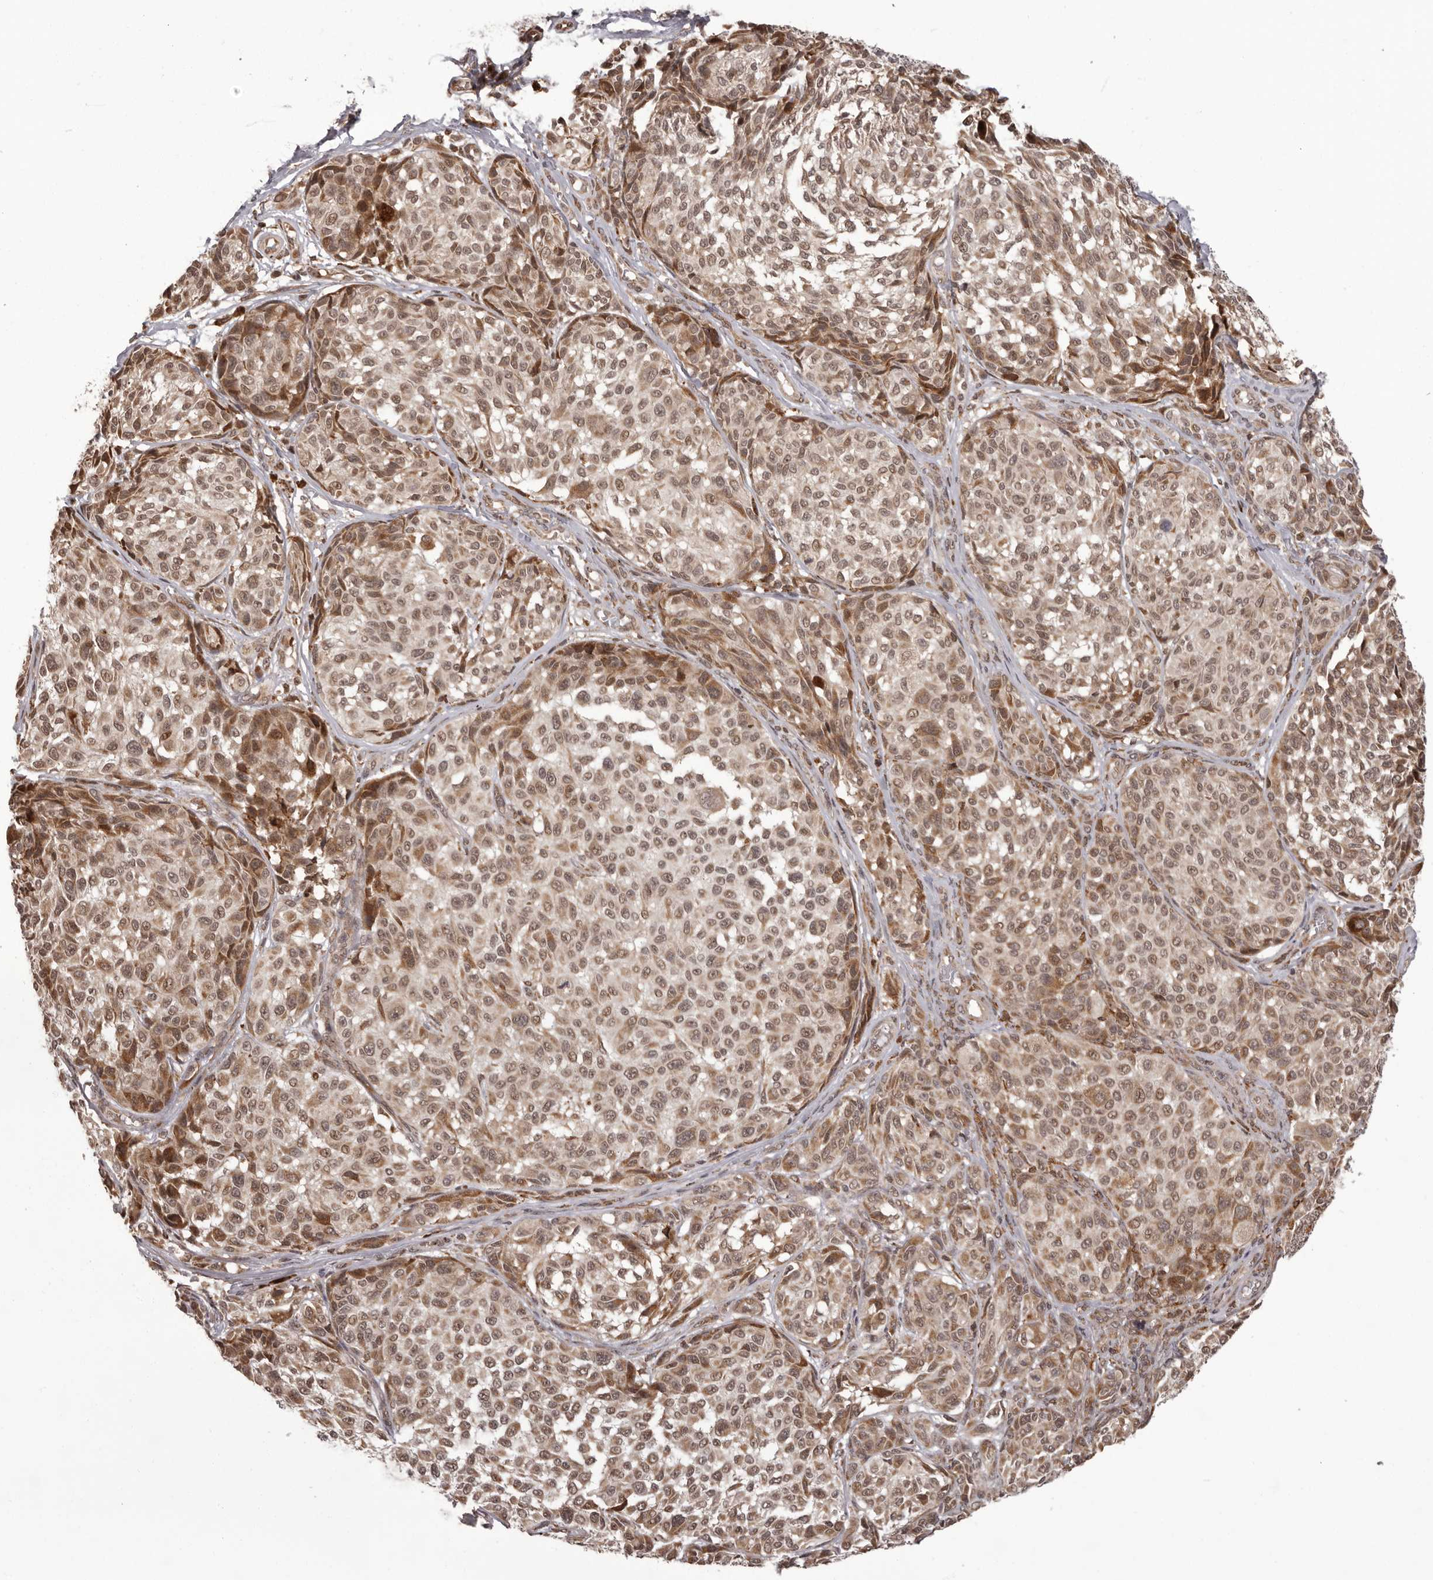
{"staining": {"intensity": "moderate", "quantity": ">75%", "location": "nuclear"}, "tissue": "melanoma", "cell_type": "Tumor cells", "image_type": "cancer", "snomed": [{"axis": "morphology", "description": "Malignant melanoma, NOS"}, {"axis": "topography", "description": "Skin"}], "caption": "Malignant melanoma stained for a protein (brown) exhibits moderate nuclear positive positivity in about >75% of tumor cells.", "gene": "IL32", "patient": {"sex": "male", "age": 83}}